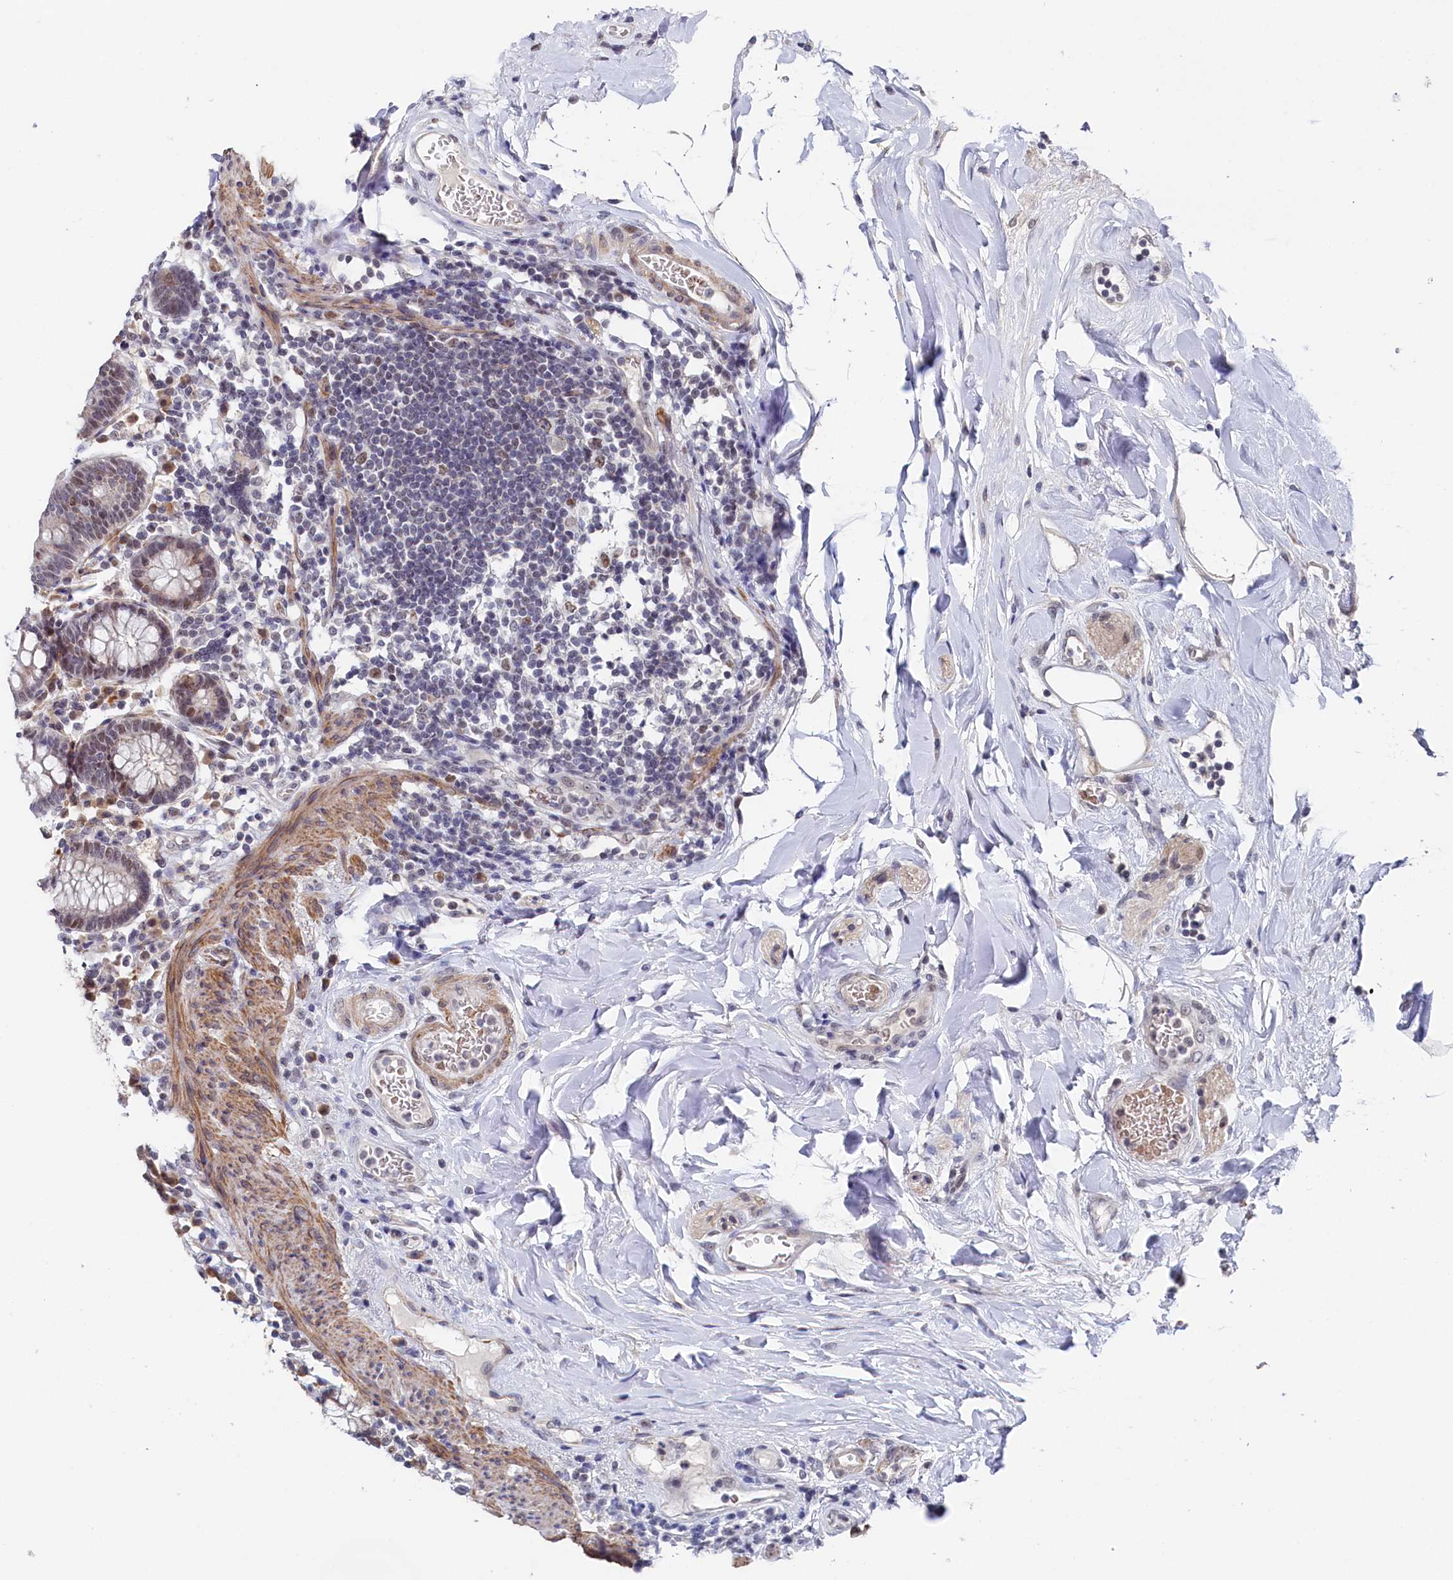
{"staining": {"intensity": "negative", "quantity": "none", "location": "none"}, "tissue": "colon", "cell_type": "Endothelial cells", "image_type": "normal", "snomed": [{"axis": "morphology", "description": "Normal tissue, NOS"}, {"axis": "topography", "description": "Colon"}], "caption": "High power microscopy histopathology image of an immunohistochemistry micrograph of normal colon, revealing no significant positivity in endothelial cells.", "gene": "TIGD4", "patient": {"sex": "female", "age": 79}}